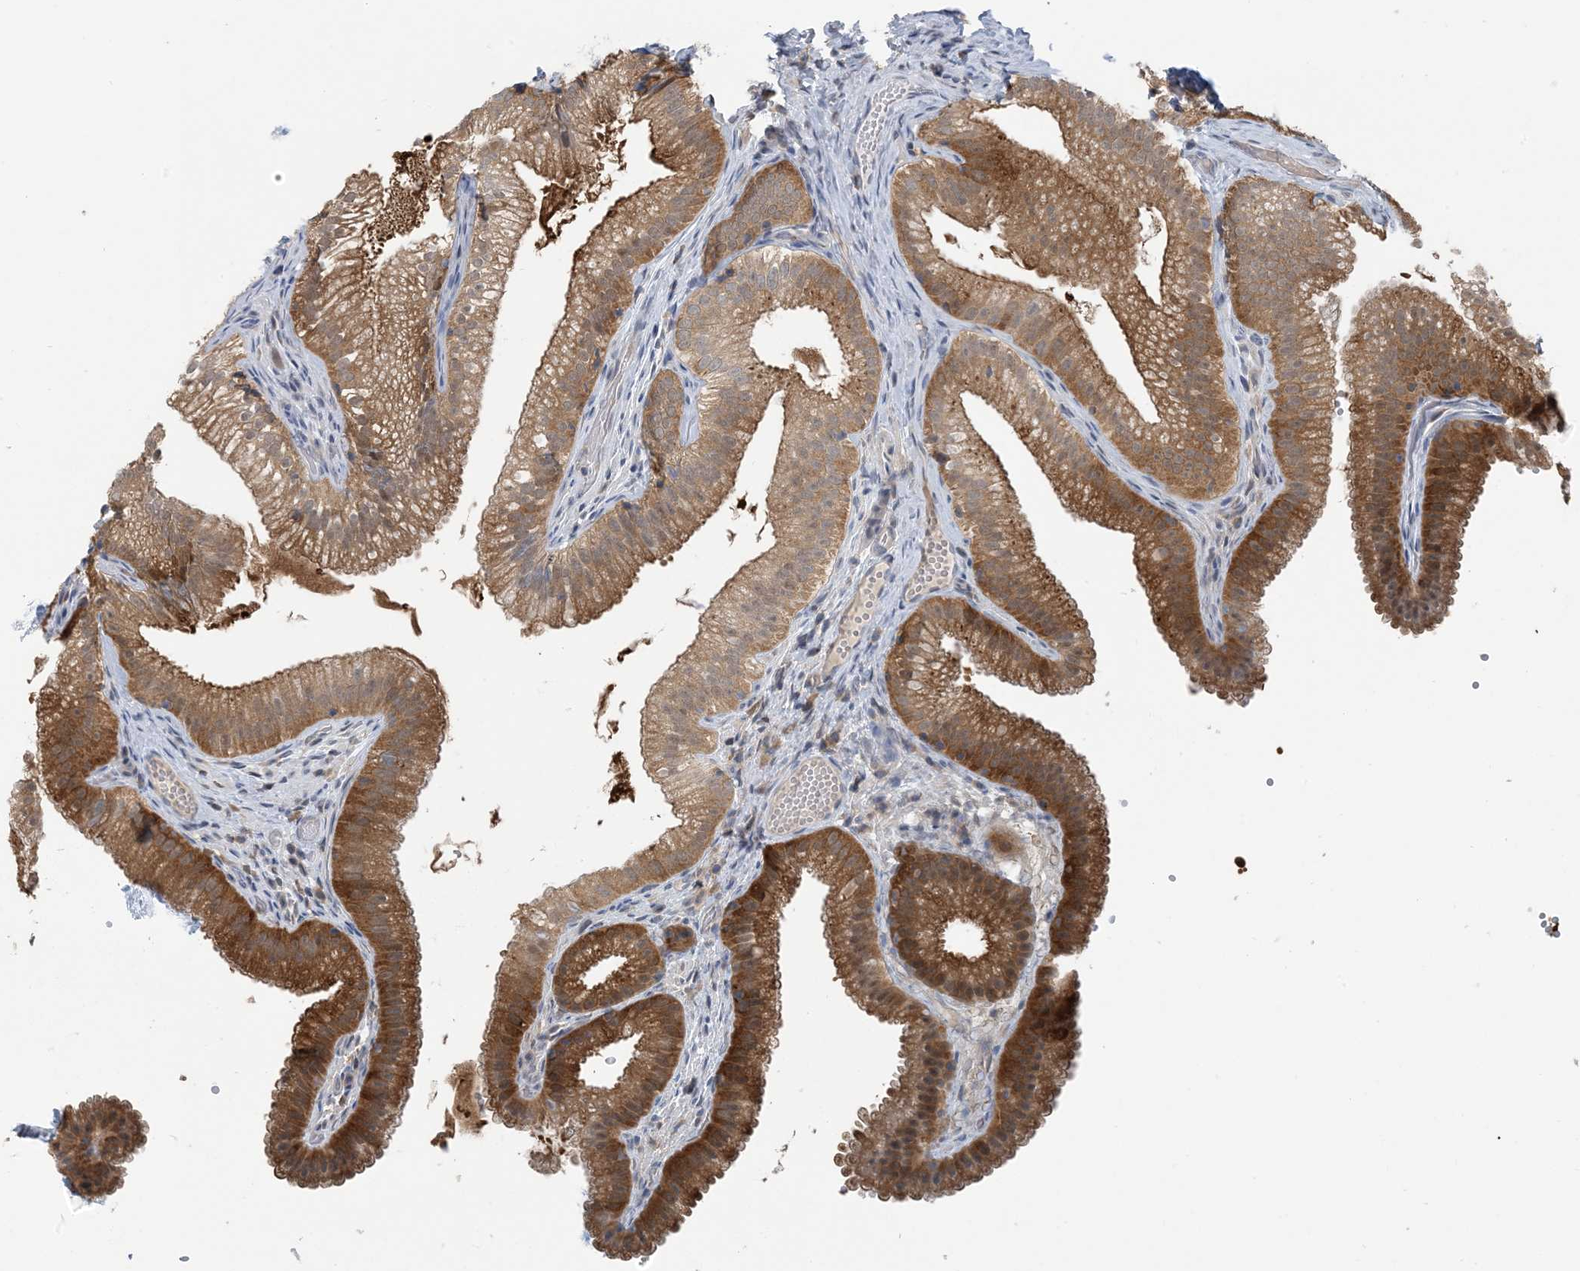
{"staining": {"intensity": "strong", "quantity": ">75%", "location": "cytoplasmic/membranous,nuclear"}, "tissue": "gallbladder", "cell_type": "Glandular cells", "image_type": "normal", "snomed": [{"axis": "morphology", "description": "Normal tissue, NOS"}, {"axis": "topography", "description": "Gallbladder"}], "caption": "IHC photomicrograph of unremarkable gallbladder: gallbladder stained using IHC shows high levels of strong protein expression localized specifically in the cytoplasmic/membranous,nuclear of glandular cells, appearing as a cytoplasmic/membranous,nuclear brown color.", "gene": "ZC3H12A", "patient": {"sex": "female", "age": 30}}